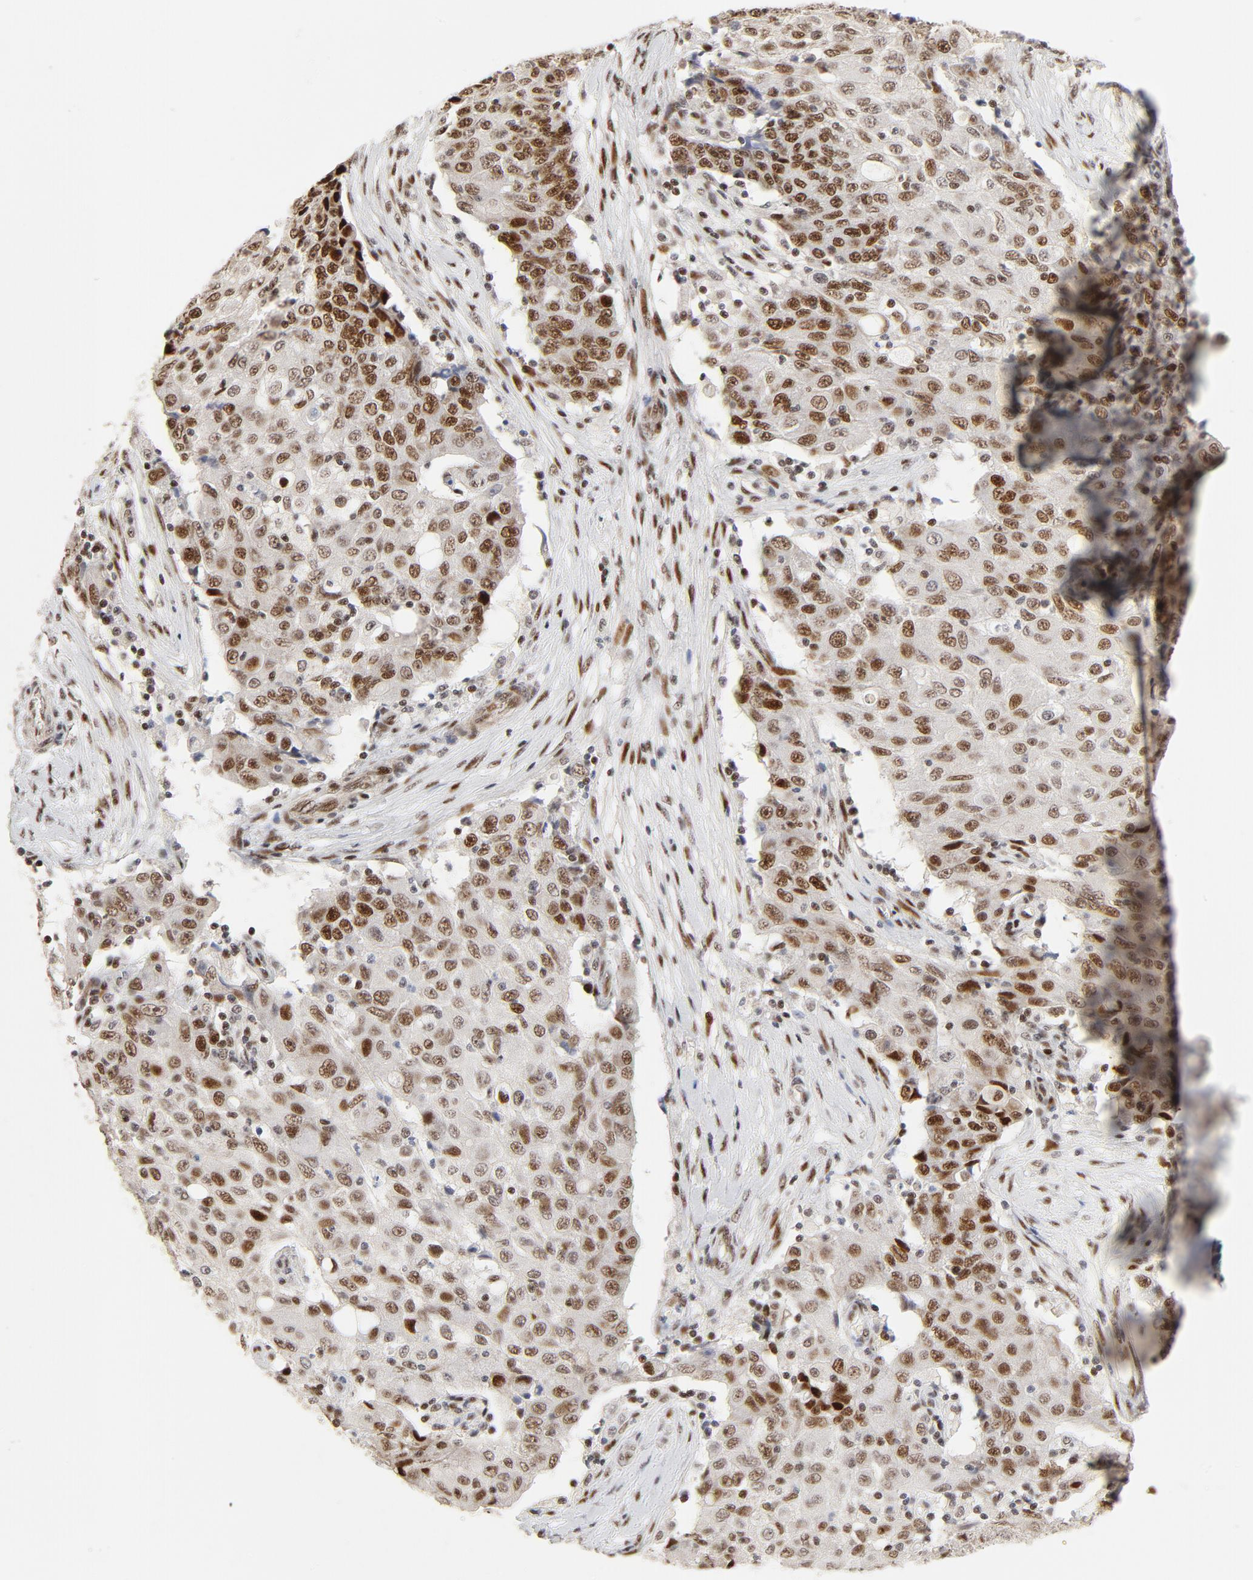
{"staining": {"intensity": "moderate", "quantity": ">75%", "location": "nuclear"}, "tissue": "ovarian cancer", "cell_type": "Tumor cells", "image_type": "cancer", "snomed": [{"axis": "morphology", "description": "Carcinoma, endometroid"}, {"axis": "topography", "description": "Ovary"}], "caption": "About >75% of tumor cells in human ovarian endometroid carcinoma display moderate nuclear protein staining as visualized by brown immunohistochemical staining.", "gene": "GTF2I", "patient": {"sex": "female", "age": 42}}